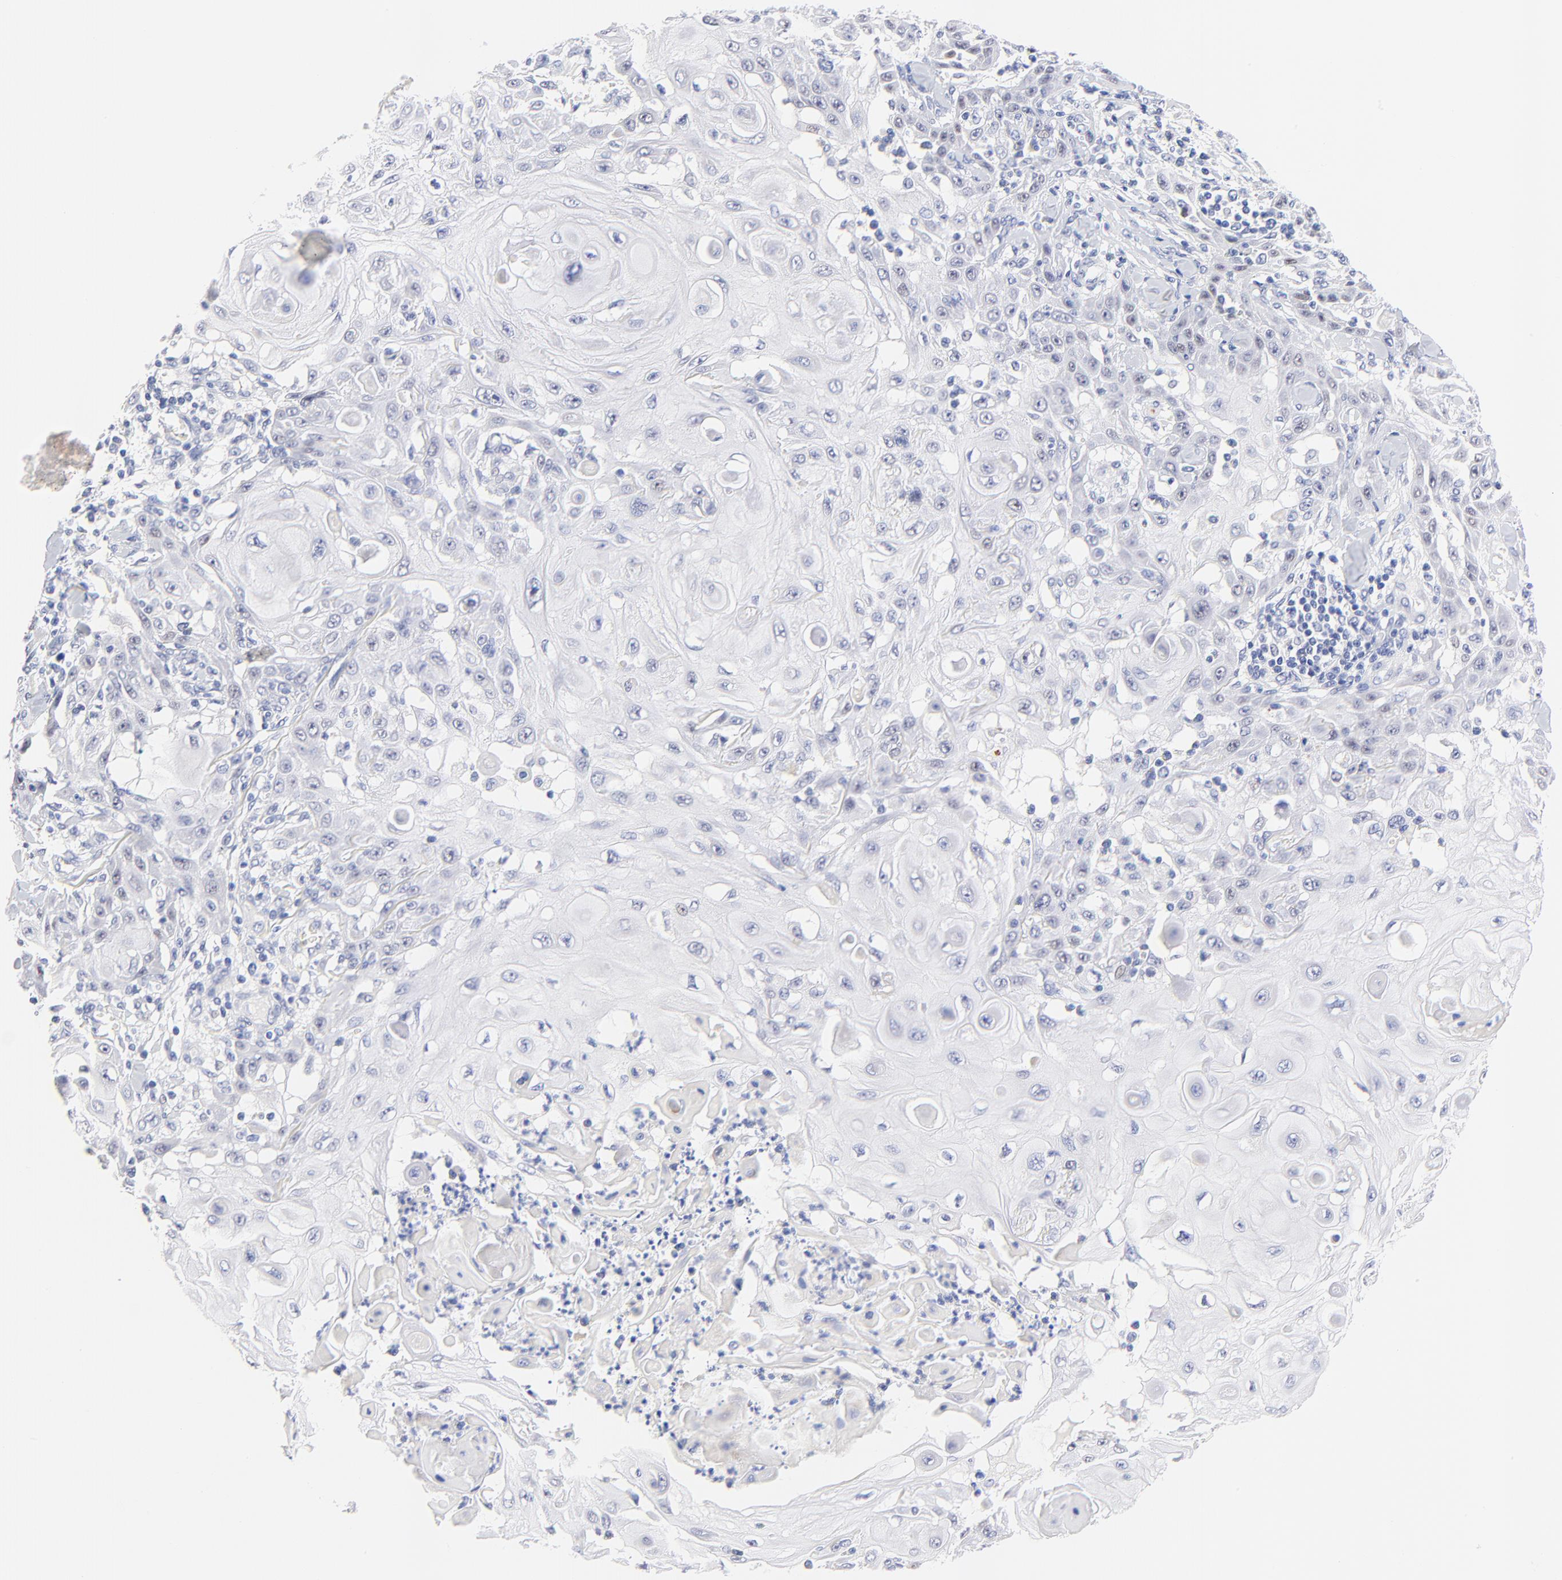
{"staining": {"intensity": "negative", "quantity": "none", "location": "none"}, "tissue": "skin cancer", "cell_type": "Tumor cells", "image_type": "cancer", "snomed": [{"axis": "morphology", "description": "Squamous cell carcinoma, NOS"}, {"axis": "topography", "description": "Skin"}], "caption": "Tumor cells are negative for protein expression in human skin squamous cell carcinoma. Brightfield microscopy of immunohistochemistry stained with DAB (3,3'-diaminobenzidine) (brown) and hematoxylin (blue), captured at high magnification.", "gene": "FAM117B", "patient": {"sex": "male", "age": 24}}